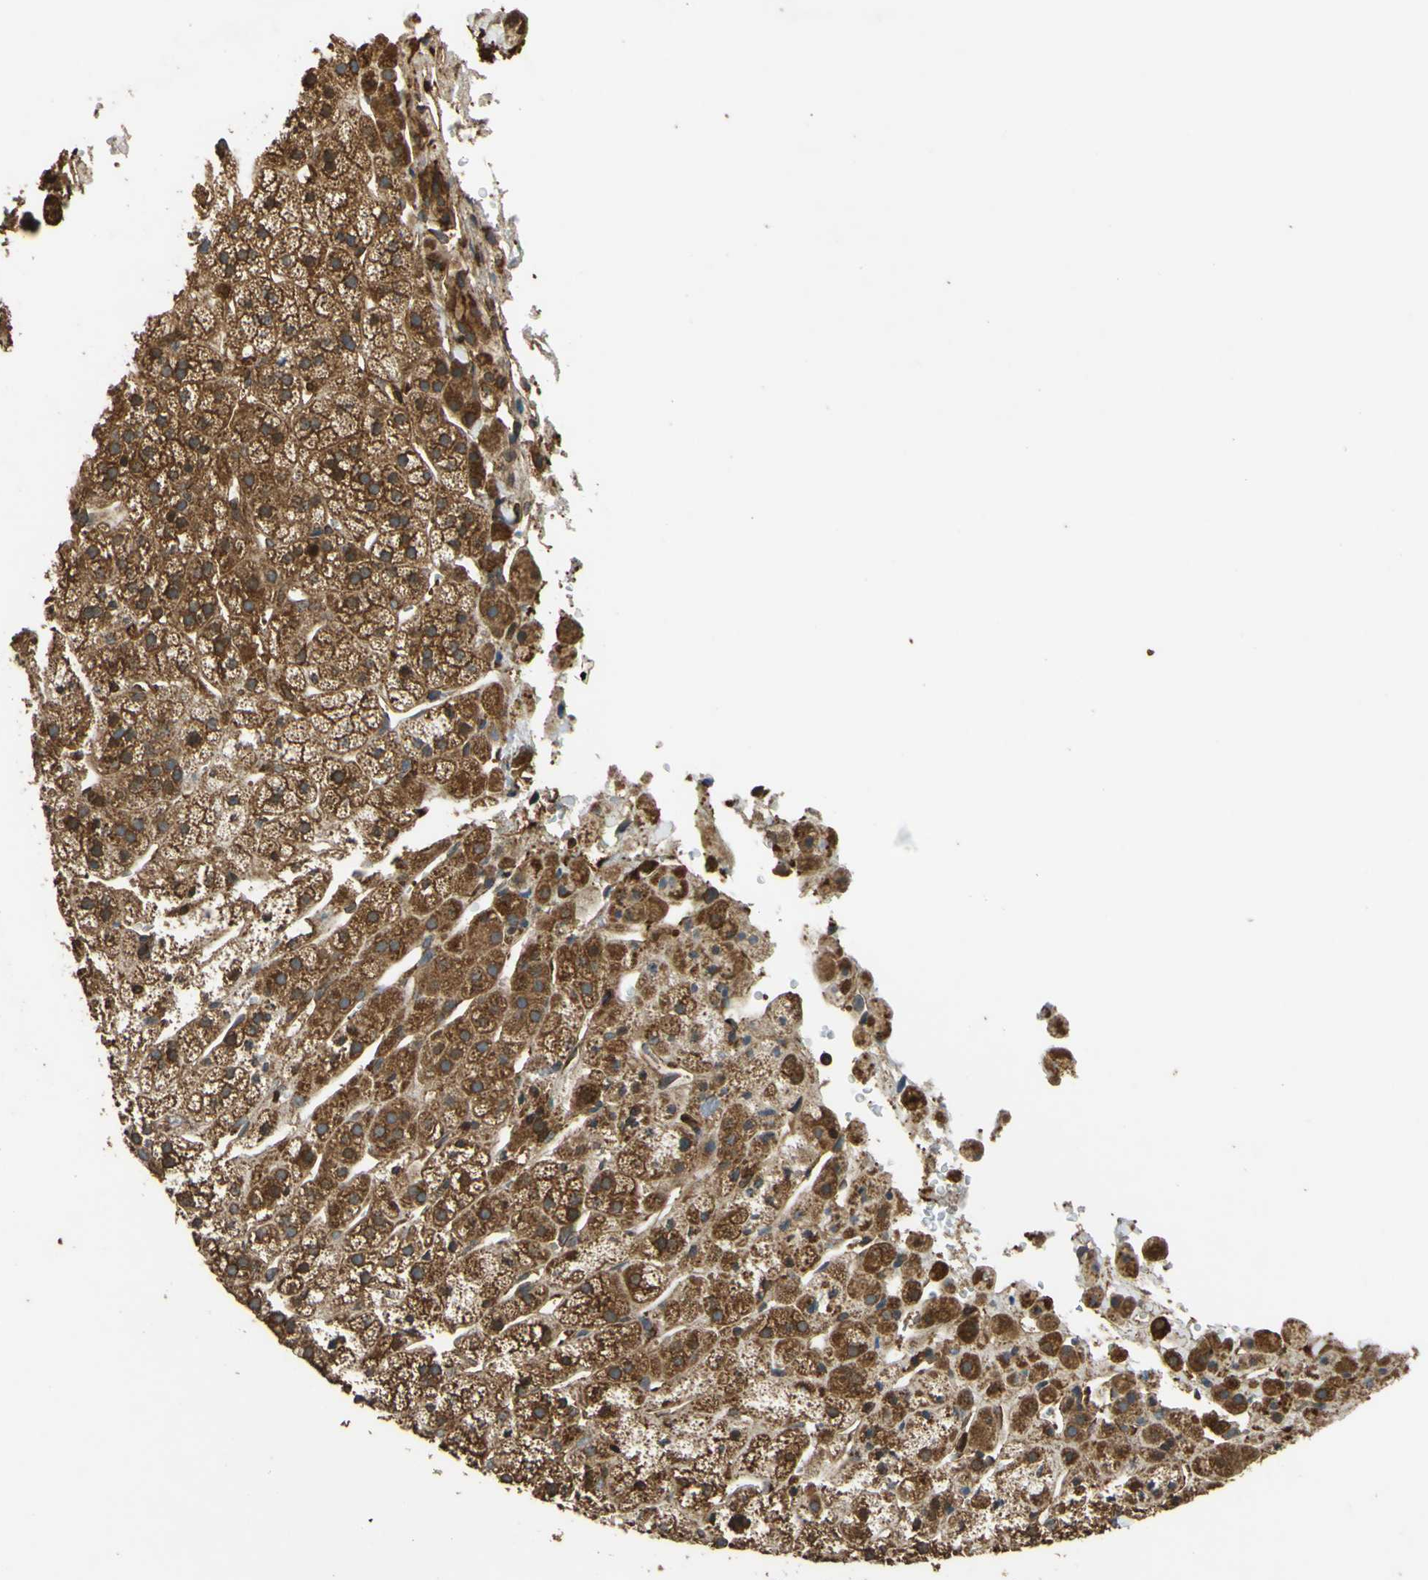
{"staining": {"intensity": "strong", "quantity": ">75%", "location": "cytoplasmic/membranous"}, "tissue": "adrenal gland", "cell_type": "Glandular cells", "image_type": "normal", "snomed": [{"axis": "morphology", "description": "Normal tissue, NOS"}, {"axis": "topography", "description": "Adrenal gland"}], "caption": "Strong cytoplasmic/membranous protein positivity is seen in approximately >75% of glandular cells in adrenal gland. (Stains: DAB in brown, nuclei in blue, Microscopy: brightfield microscopy at high magnification).", "gene": "CTTN", "patient": {"sex": "male", "age": 56}}